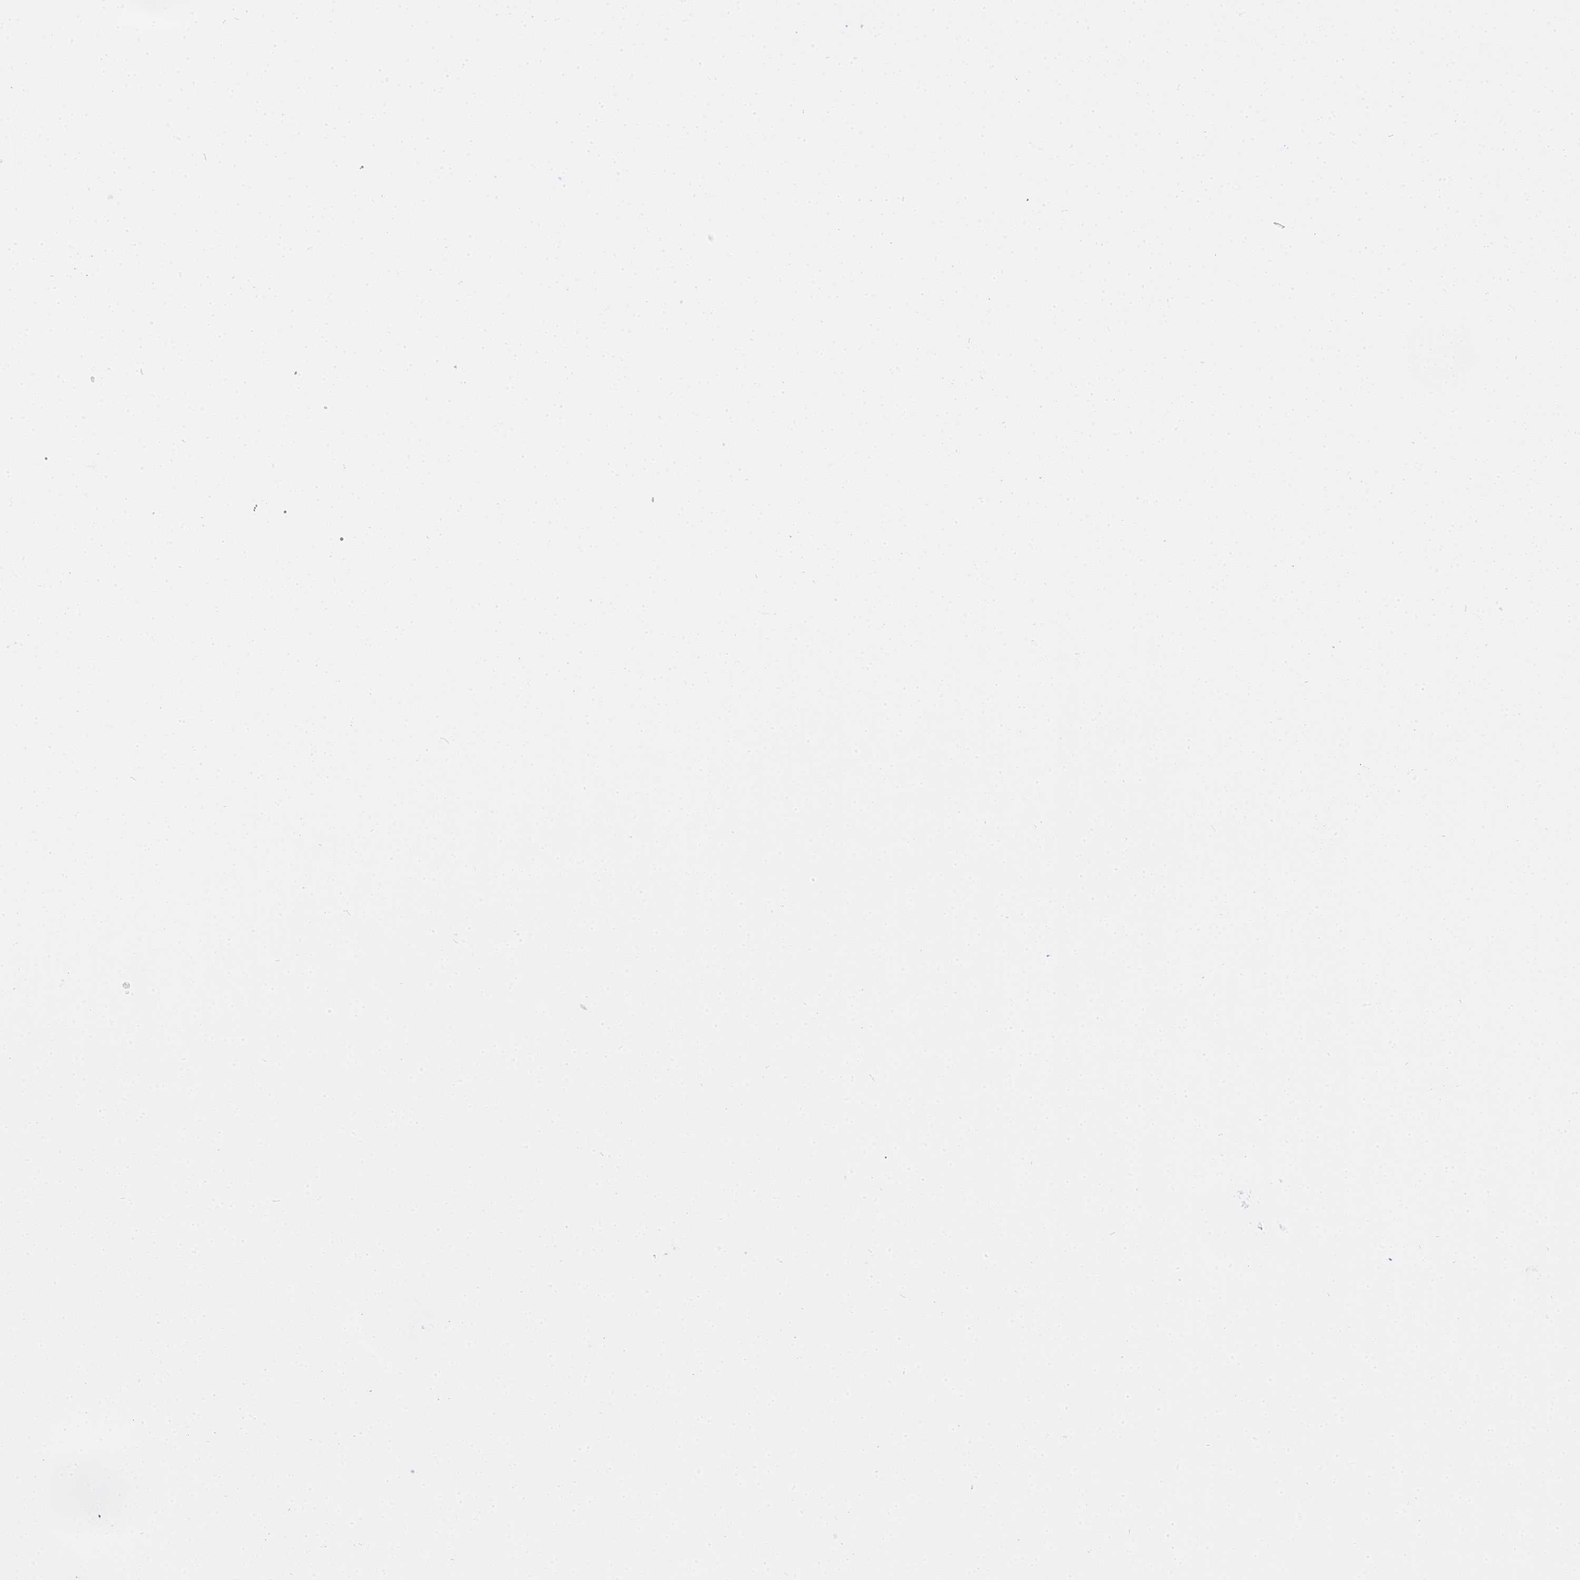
{"staining": {"intensity": "weak", "quantity": ">75%", "location": "cytoplasmic/membranous"}, "tissue": "pancreatic cancer", "cell_type": "Tumor cells", "image_type": "cancer", "snomed": [{"axis": "morphology", "description": "Adenocarcinoma, NOS"}, {"axis": "topography", "description": "Pancreas"}], "caption": "Adenocarcinoma (pancreatic) tissue shows weak cytoplasmic/membranous positivity in approximately >75% of tumor cells", "gene": "ITGB4", "patient": {"sex": "male", "age": 68}}